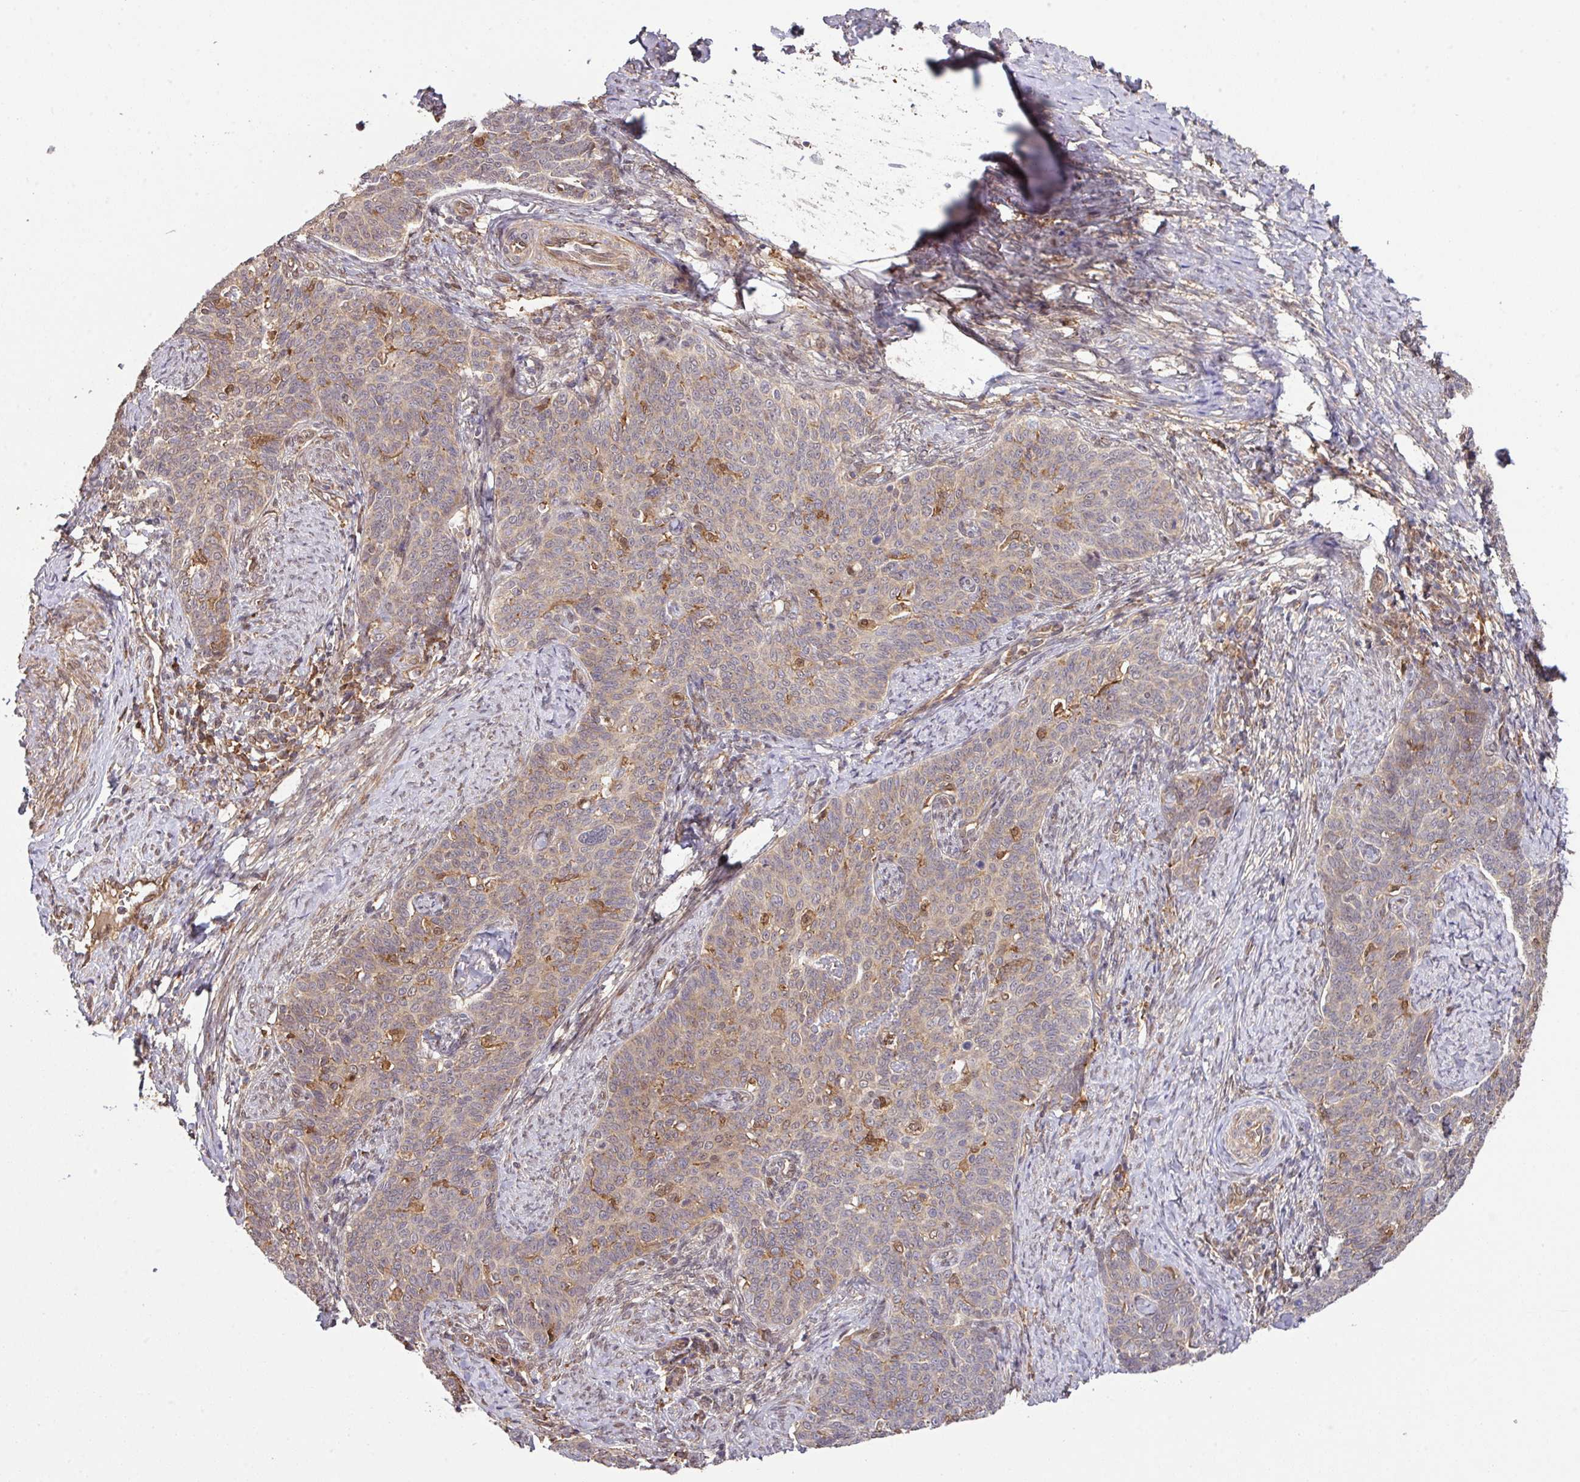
{"staining": {"intensity": "negative", "quantity": "none", "location": "none"}, "tissue": "cervical cancer", "cell_type": "Tumor cells", "image_type": "cancer", "snomed": [{"axis": "morphology", "description": "Squamous cell carcinoma, NOS"}, {"axis": "topography", "description": "Cervix"}], "caption": "Tumor cells show no significant protein staining in cervical cancer.", "gene": "ARPIN", "patient": {"sex": "female", "age": 39}}